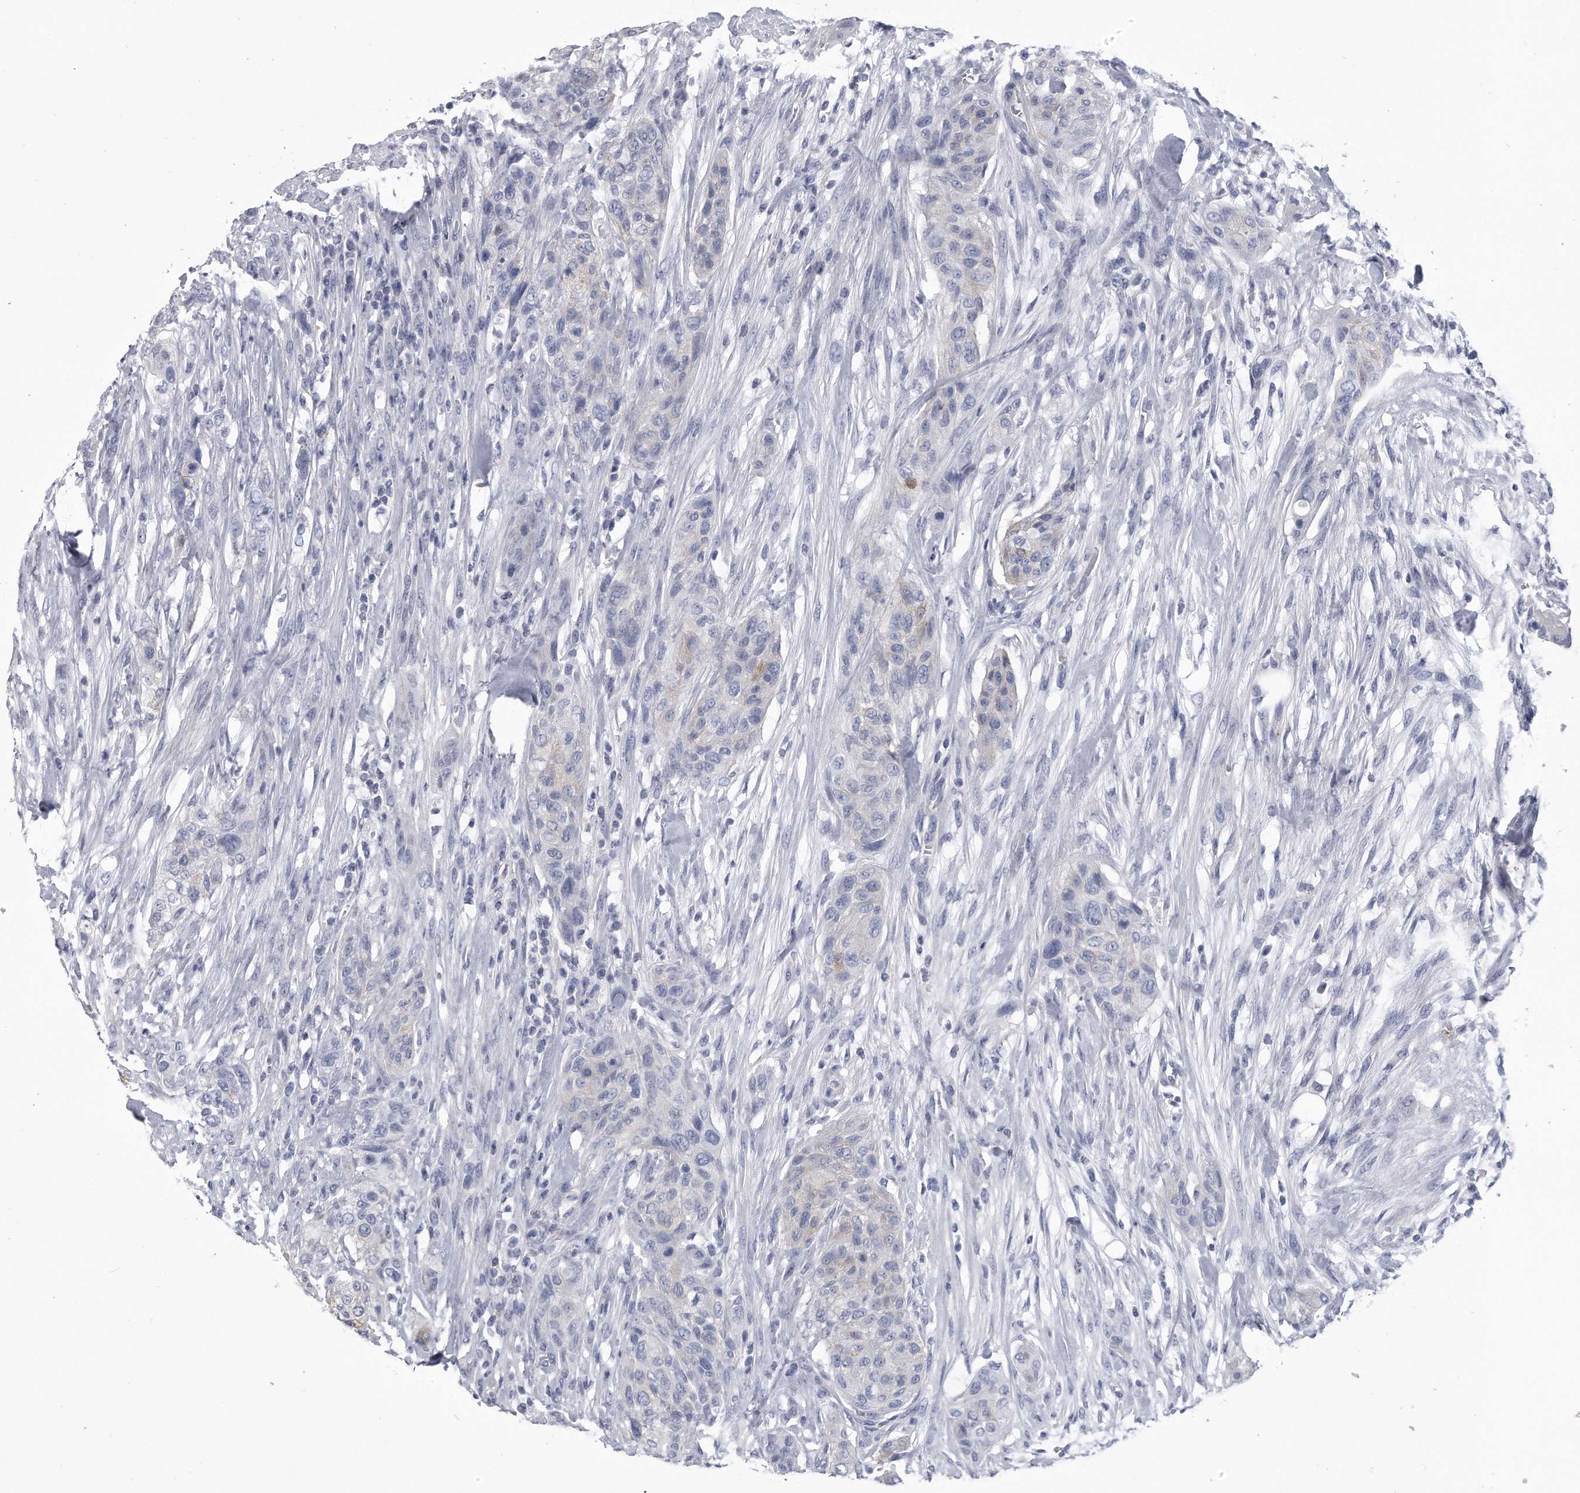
{"staining": {"intensity": "negative", "quantity": "none", "location": "none"}, "tissue": "urothelial cancer", "cell_type": "Tumor cells", "image_type": "cancer", "snomed": [{"axis": "morphology", "description": "Urothelial carcinoma, High grade"}, {"axis": "topography", "description": "Urinary bladder"}], "caption": "Urothelial cancer was stained to show a protein in brown. There is no significant expression in tumor cells. (DAB (3,3'-diaminobenzidine) immunohistochemistry, high magnification).", "gene": "PYGB", "patient": {"sex": "male", "age": 35}}